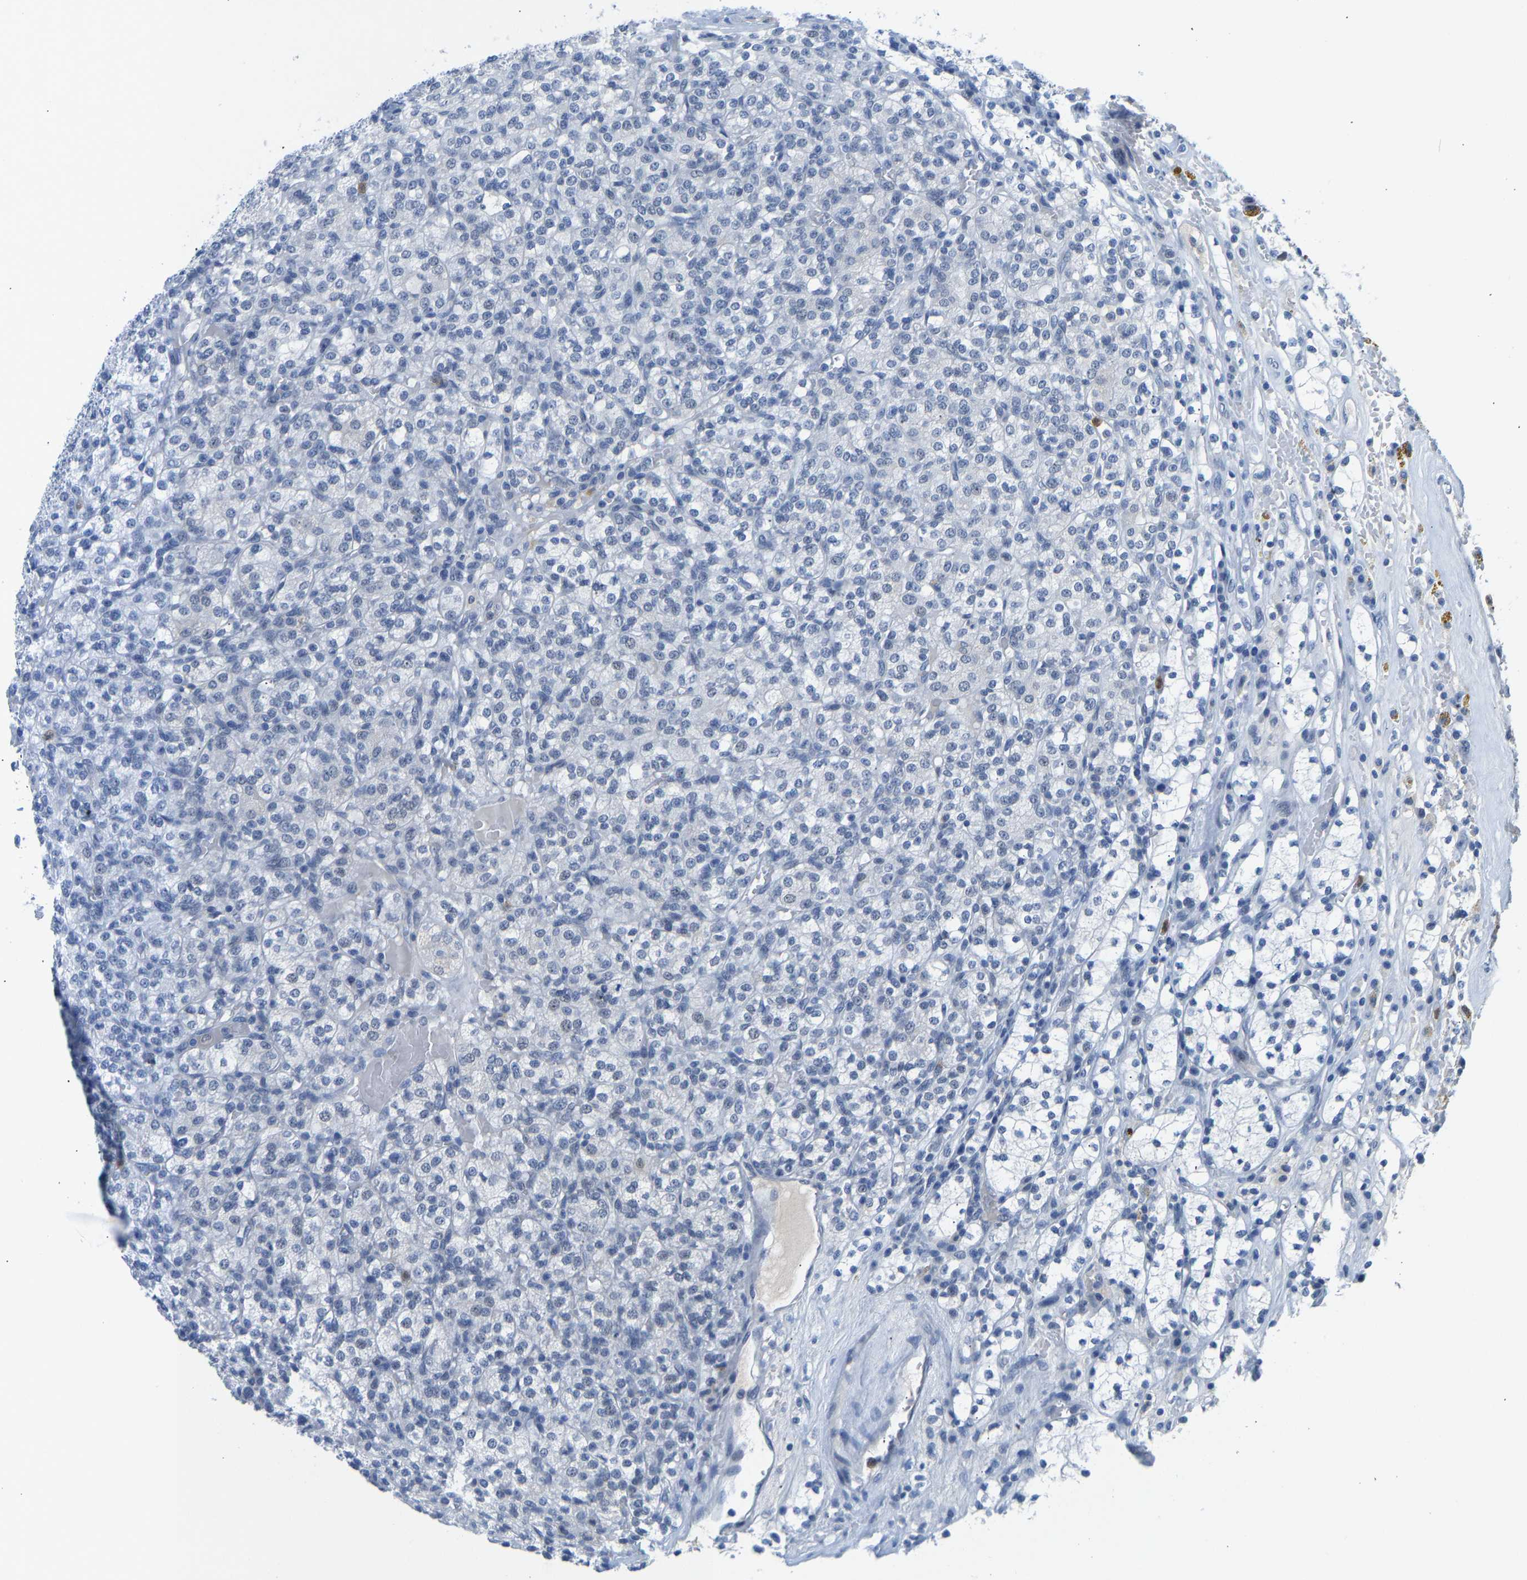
{"staining": {"intensity": "negative", "quantity": "none", "location": "none"}, "tissue": "renal cancer", "cell_type": "Tumor cells", "image_type": "cancer", "snomed": [{"axis": "morphology", "description": "Adenocarcinoma, NOS"}, {"axis": "topography", "description": "Kidney"}], "caption": "Photomicrograph shows no significant protein positivity in tumor cells of renal cancer (adenocarcinoma). Nuclei are stained in blue.", "gene": "TXNDC2", "patient": {"sex": "male", "age": 77}}